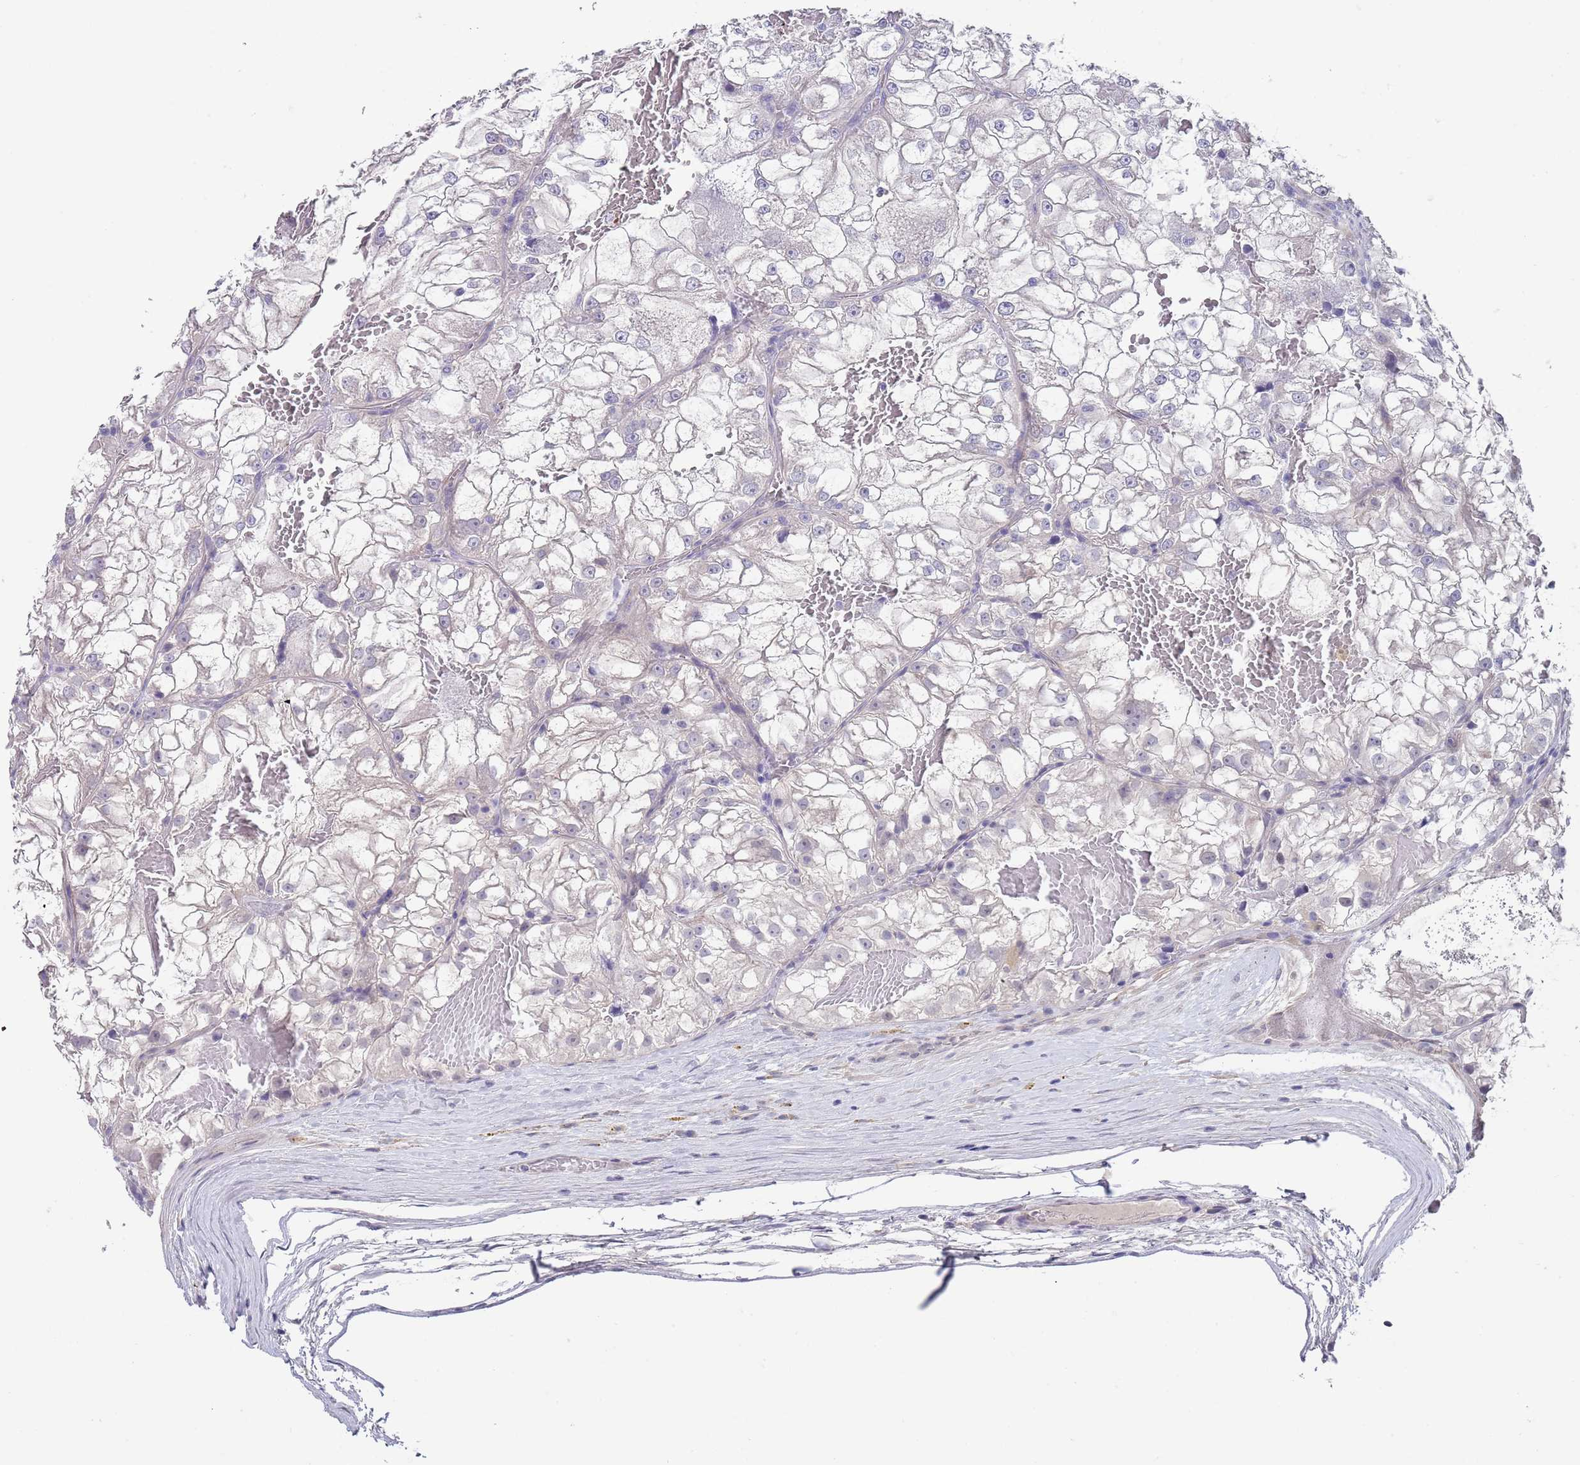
{"staining": {"intensity": "negative", "quantity": "none", "location": "none"}, "tissue": "renal cancer", "cell_type": "Tumor cells", "image_type": "cancer", "snomed": [{"axis": "morphology", "description": "Adenocarcinoma, NOS"}, {"axis": "topography", "description": "Kidney"}], "caption": "This is an immunohistochemistry photomicrograph of renal adenocarcinoma. There is no expression in tumor cells.", "gene": "RNF169", "patient": {"sex": "female", "age": 72}}